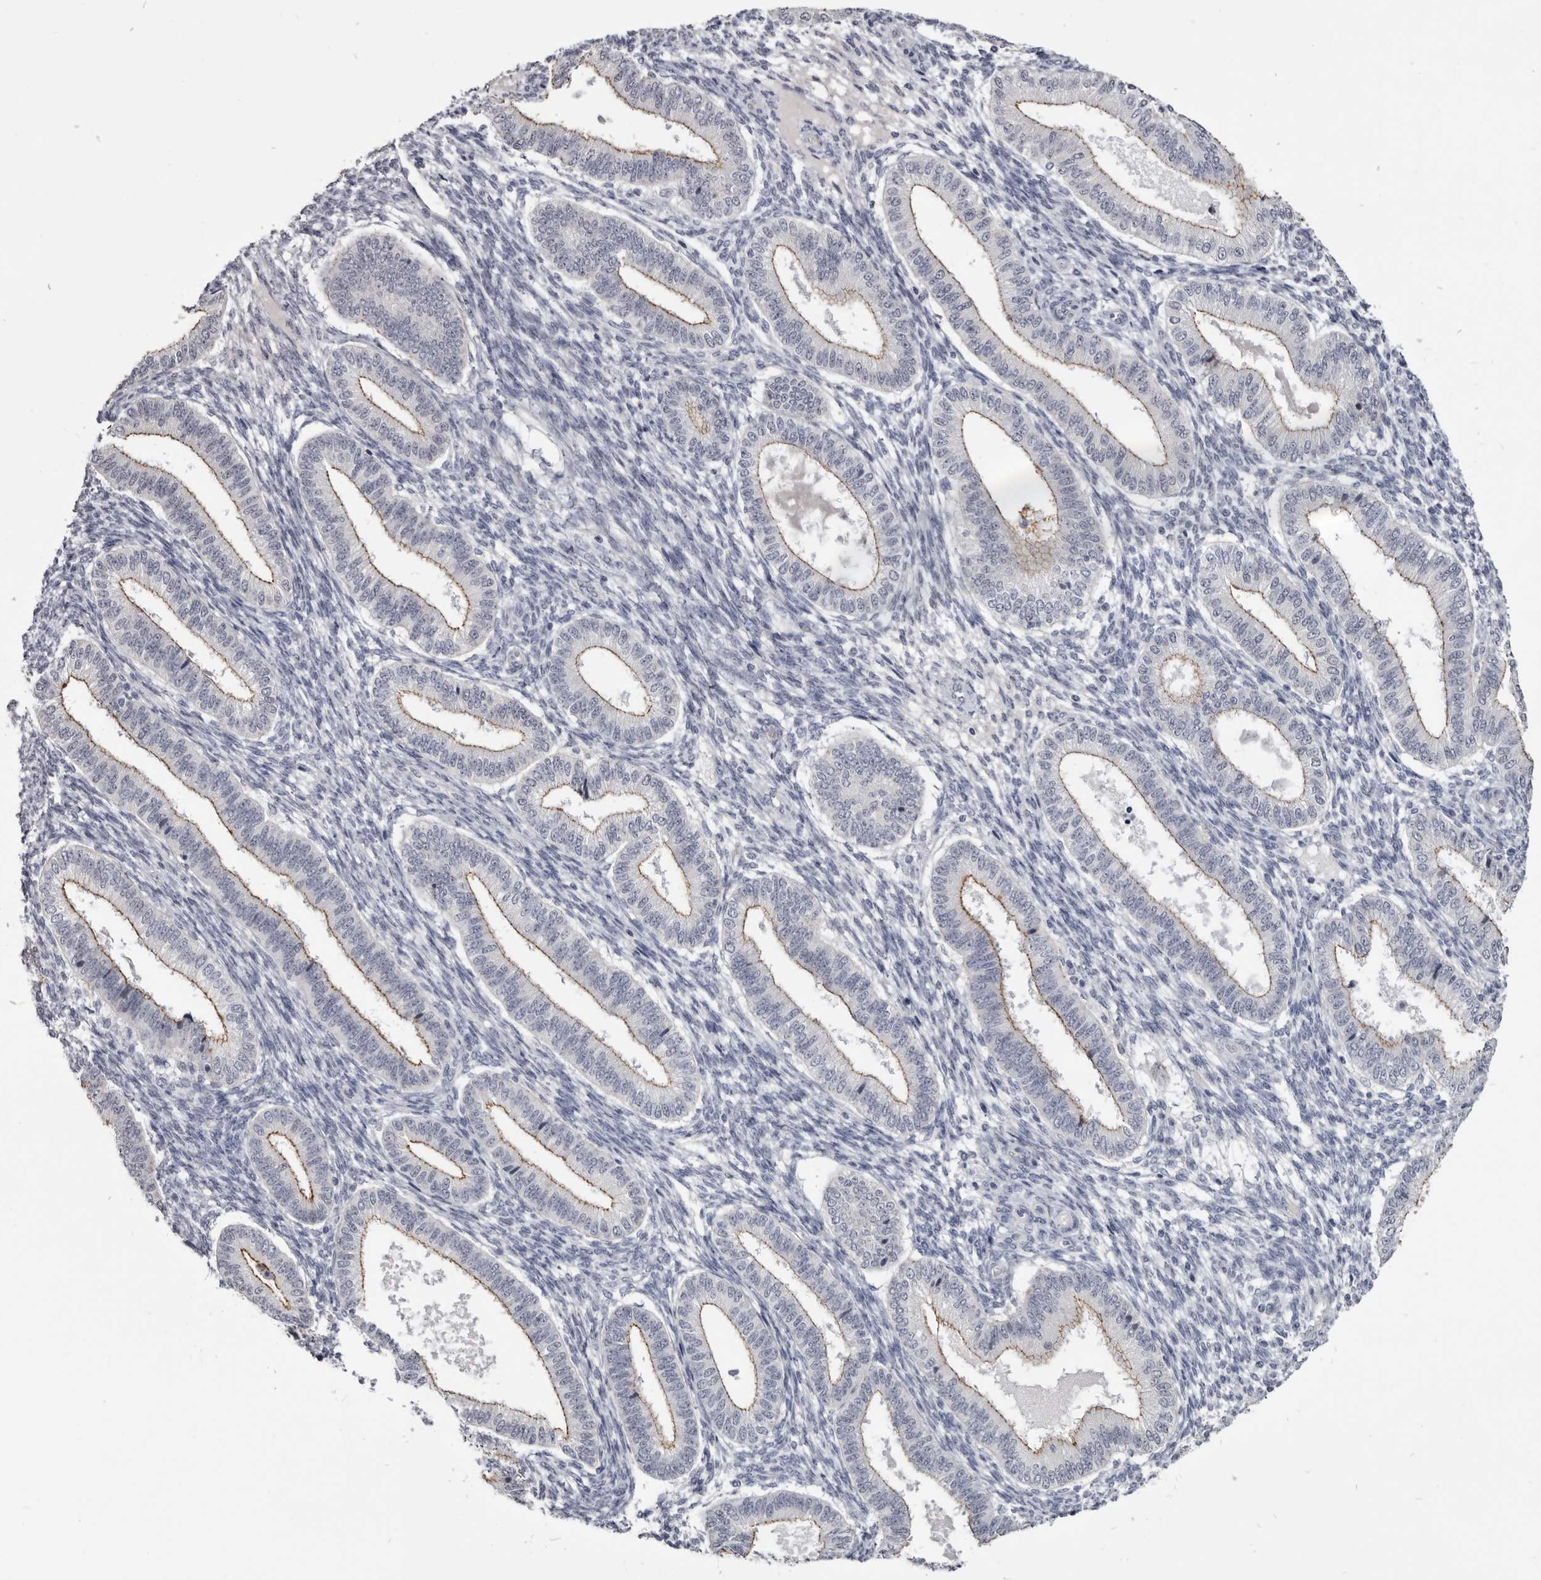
{"staining": {"intensity": "negative", "quantity": "none", "location": "none"}, "tissue": "endometrium", "cell_type": "Cells in endometrial stroma", "image_type": "normal", "snomed": [{"axis": "morphology", "description": "Normal tissue, NOS"}, {"axis": "topography", "description": "Endometrium"}], "caption": "Endometrium was stained to show a protein in brown. There is no significant positivity in cells in endometrial stroma. (DAB (3,3'-diaminobenzidine) immunohistochemistry (IHC), high magnification).", "gene": "CGN", "patient": {"sex": "female", "age": 39}}